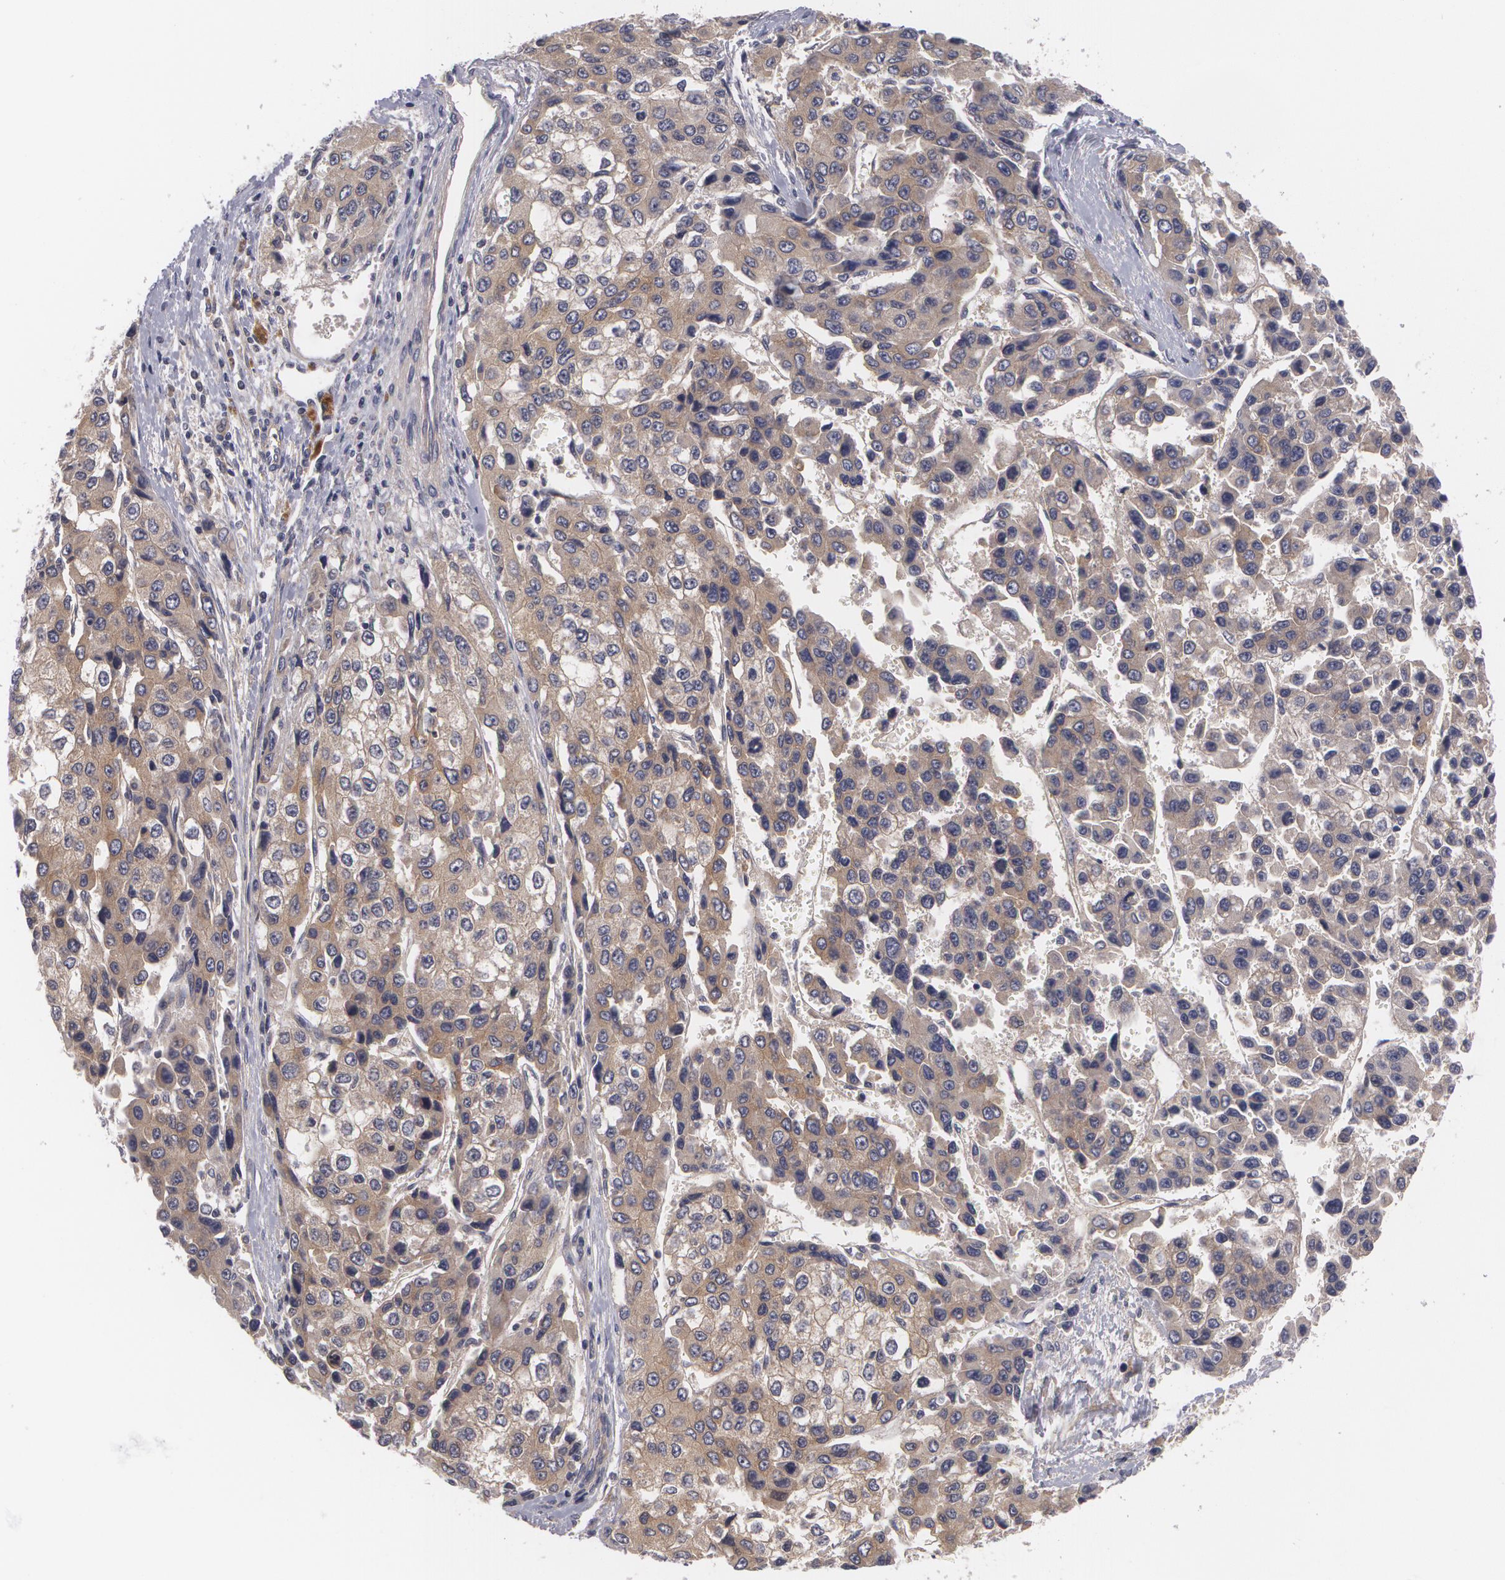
{"staining": {"intensity": "moderate", "quantity": ">75%", "location": "cytoplasmic/membranous"}, "tissue": "liver cancer", "cell_type": "Tumor cells", "image_type": "cancer", "snomed": [{"axis": "morphology", "description": "Carcinoma, Hepatocellular, NOS"}, {"axis": "topography", "description": "Liver"}], "caption": "Immunohistochemistry (IHC) of hepatocellular carcinoma (liver) displays medium levels of moderate cytoplasmic/membranous expression in about >75% of tumor cells. (DAB (3,3'-diaminobenzidine) = brown stain, brightfield microscopy at high magnification).", "gene": "CASK", "patient": {"sex": "female", "age": 66}}